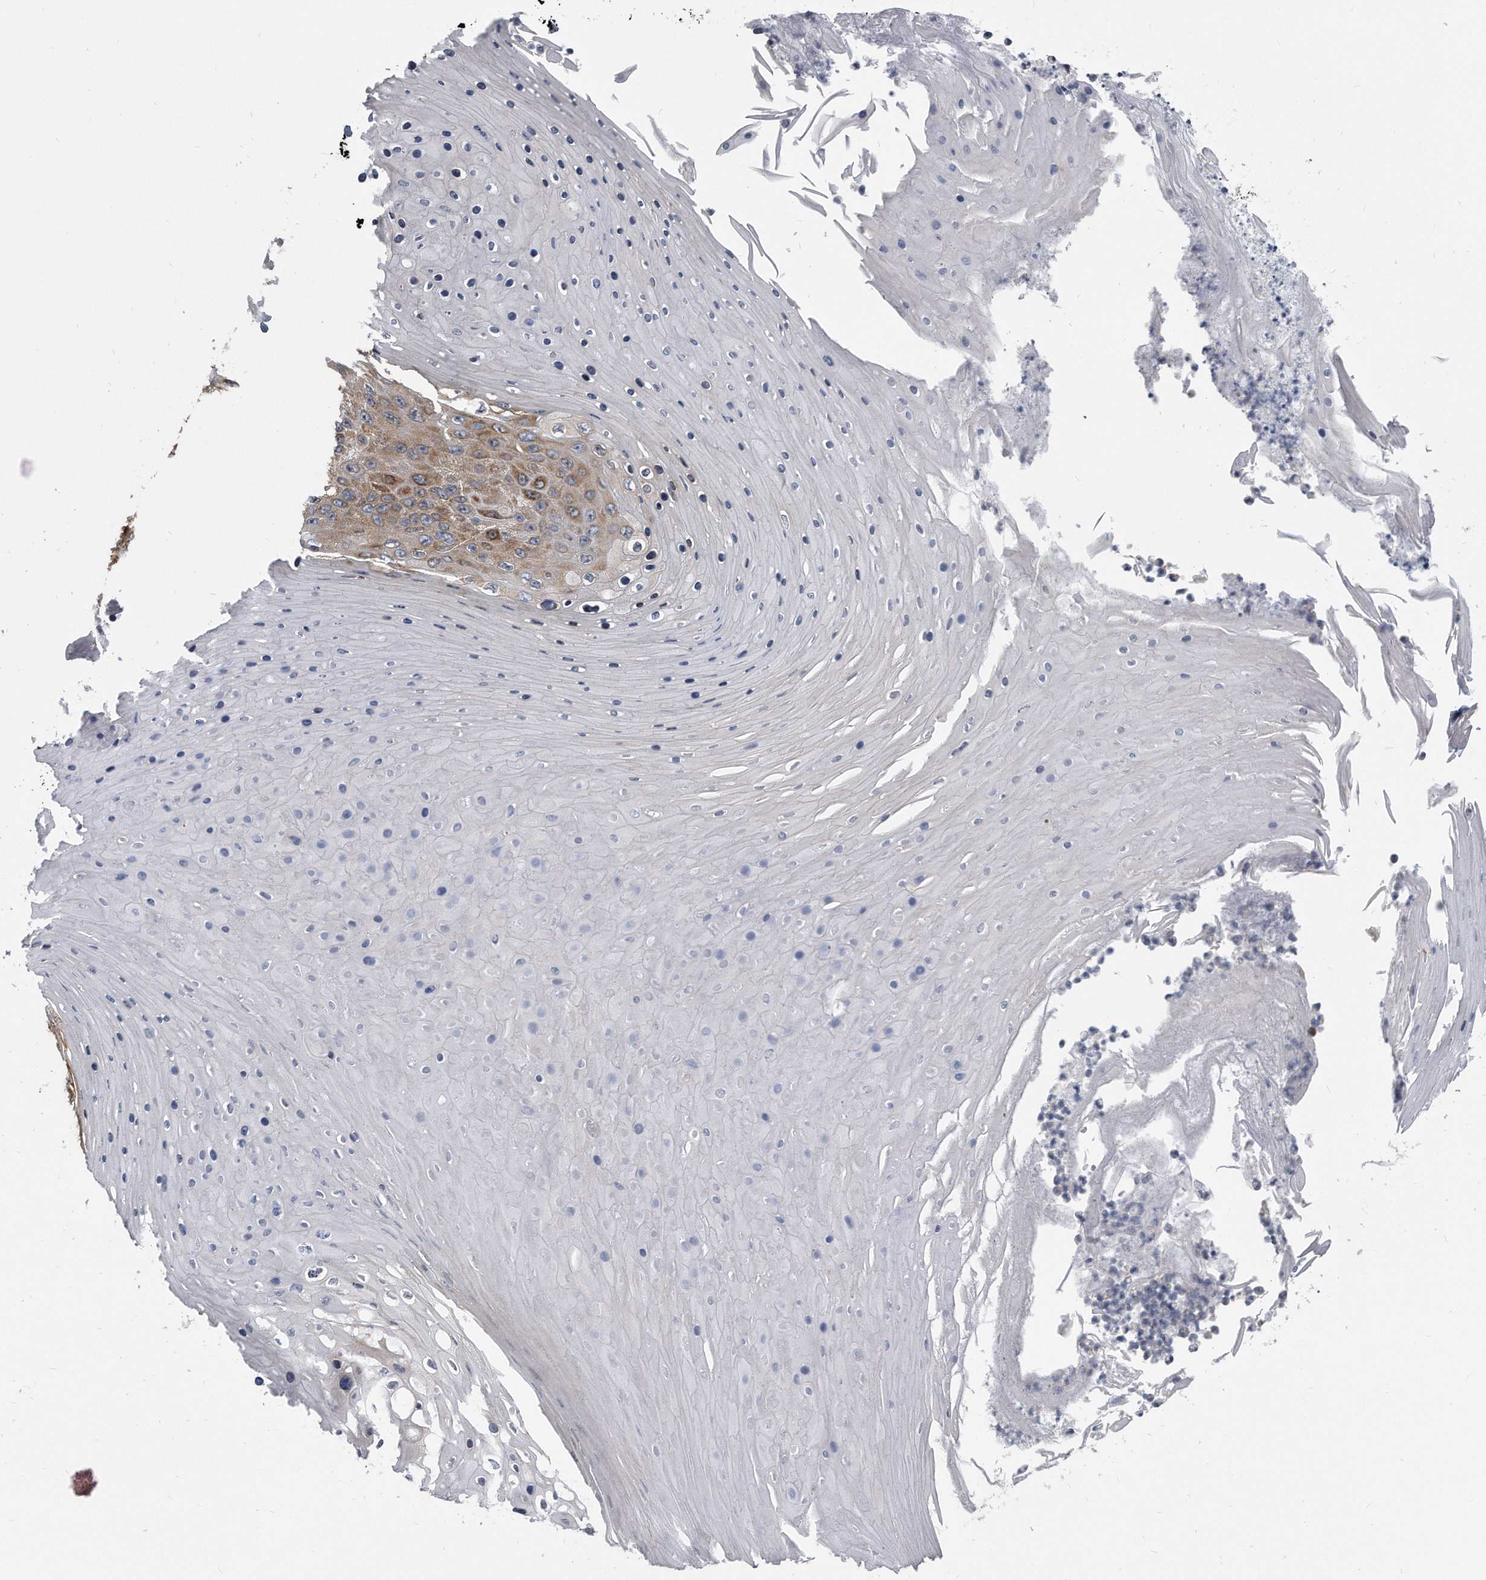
{"staining": {"intensity": "moderate", "quantity": ">75%", "location": "cytoplasmic/membranous"}, "tissue": "skin cancer", "cell_type": "Tumor cells", "image_type": "cancer", "snomed": [{"axis": "morphology", "description": "Squamous cell carcinoma, NOS"}, {"axis": "topography", "description": "Skin"}], "caption": "Brown immunohistochemical staining in human squamous cell carcinoma (skin) exhibits moderate cytoplasmic/membranous positivity in about >75% of tumor cells. The protein is stained brown, and the nuclei are stained in blue (DAB IHC with brightfield microscopy, high magnification).", "gene": "CCDC47", "patient": {"sex": "female", "age": 88}}